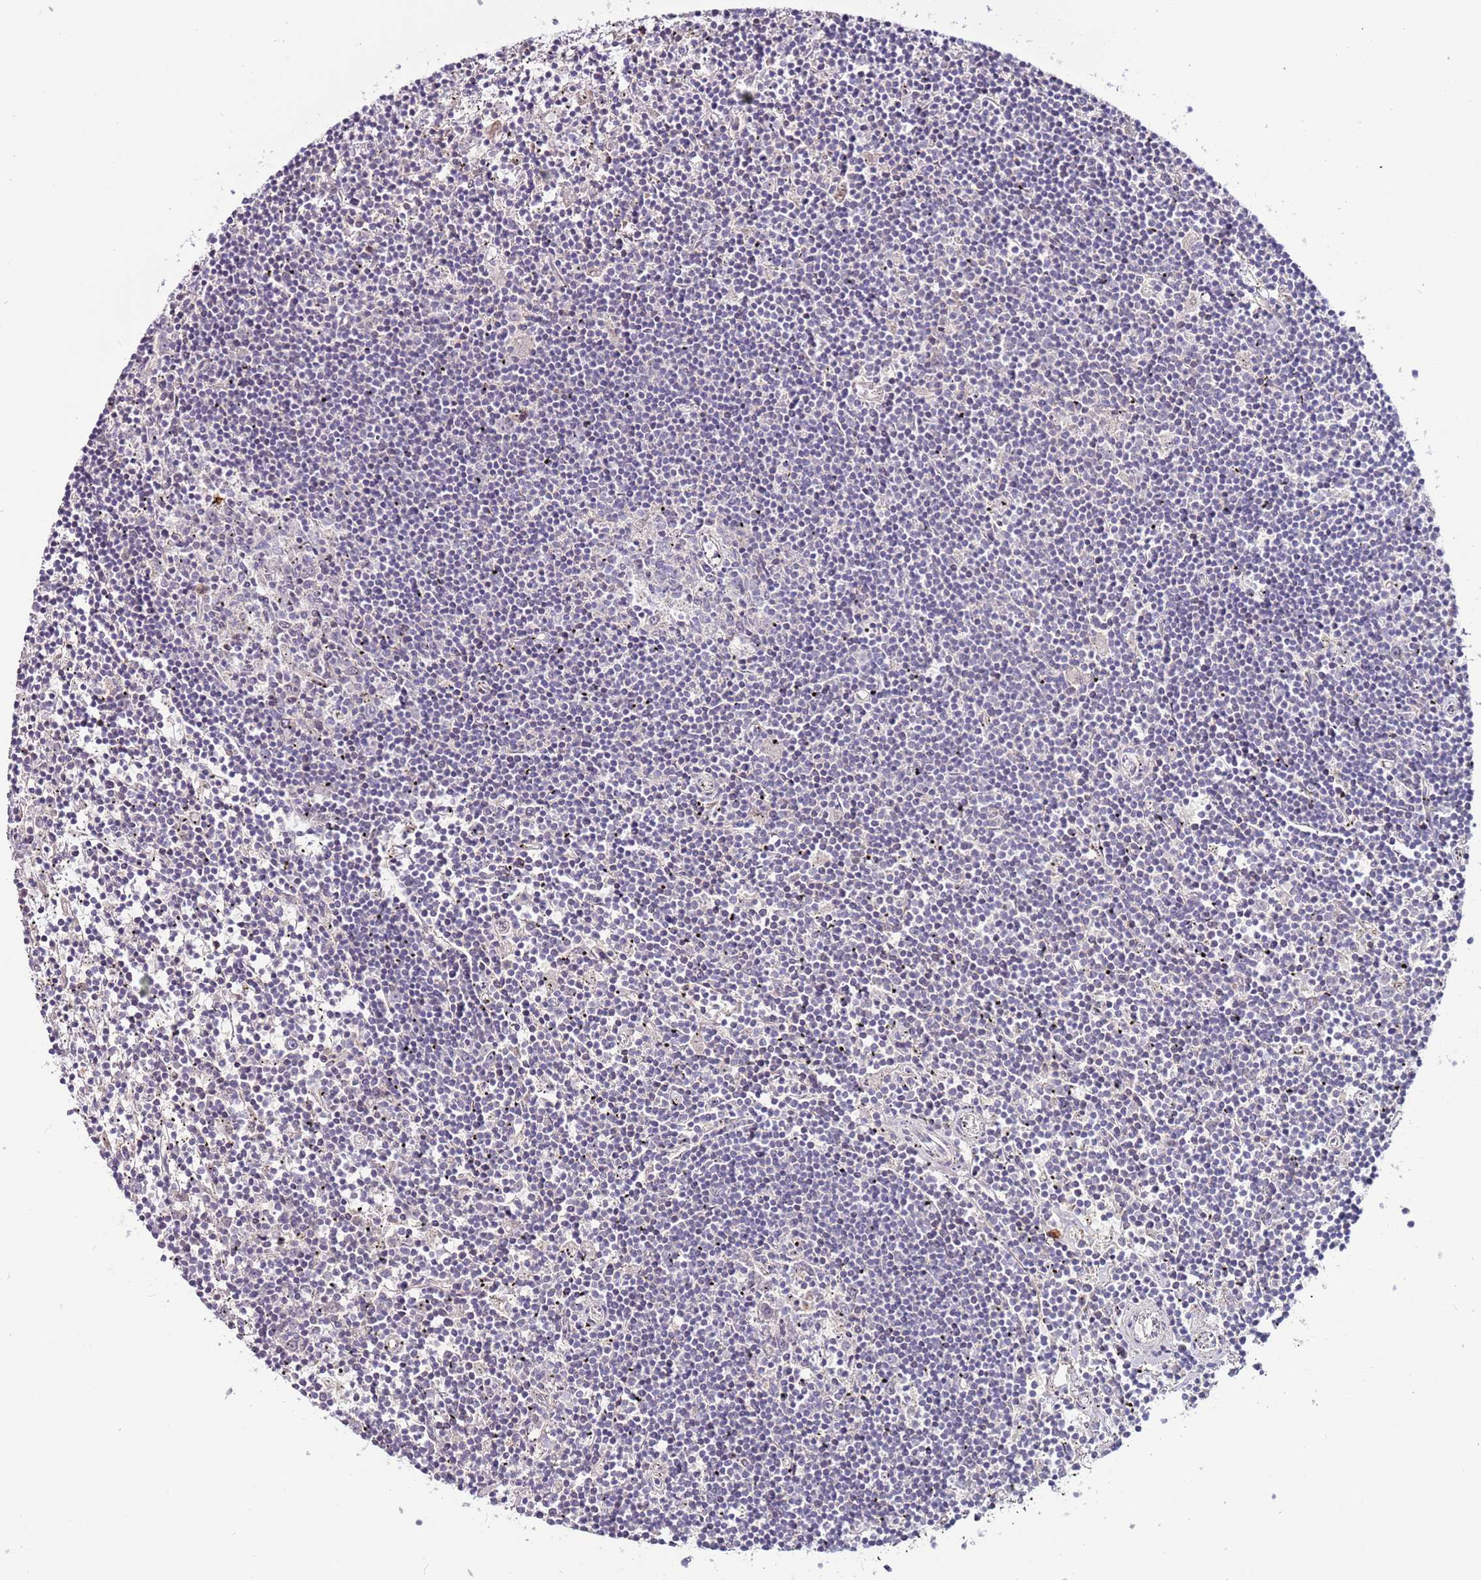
{"staining": {"intensity": "negative", "quantity": "none", "location": "none"}, "tissue": "lymphoma", "cell_type": "Tumor cells", "image_type": "cancer", "snomed": [{"axis": "morphology", "description": "Malignant lymphoma, non-Hodgkin's type, Low grade"}, {"axis": "topography", "description": "Spleen"}], "caption": "DAB immunohistochemical staining of lymphoma reveals no significant positivity in tumor cells.", "gene": "MTG2", "patient": {"sex": "male", "age": 76}}